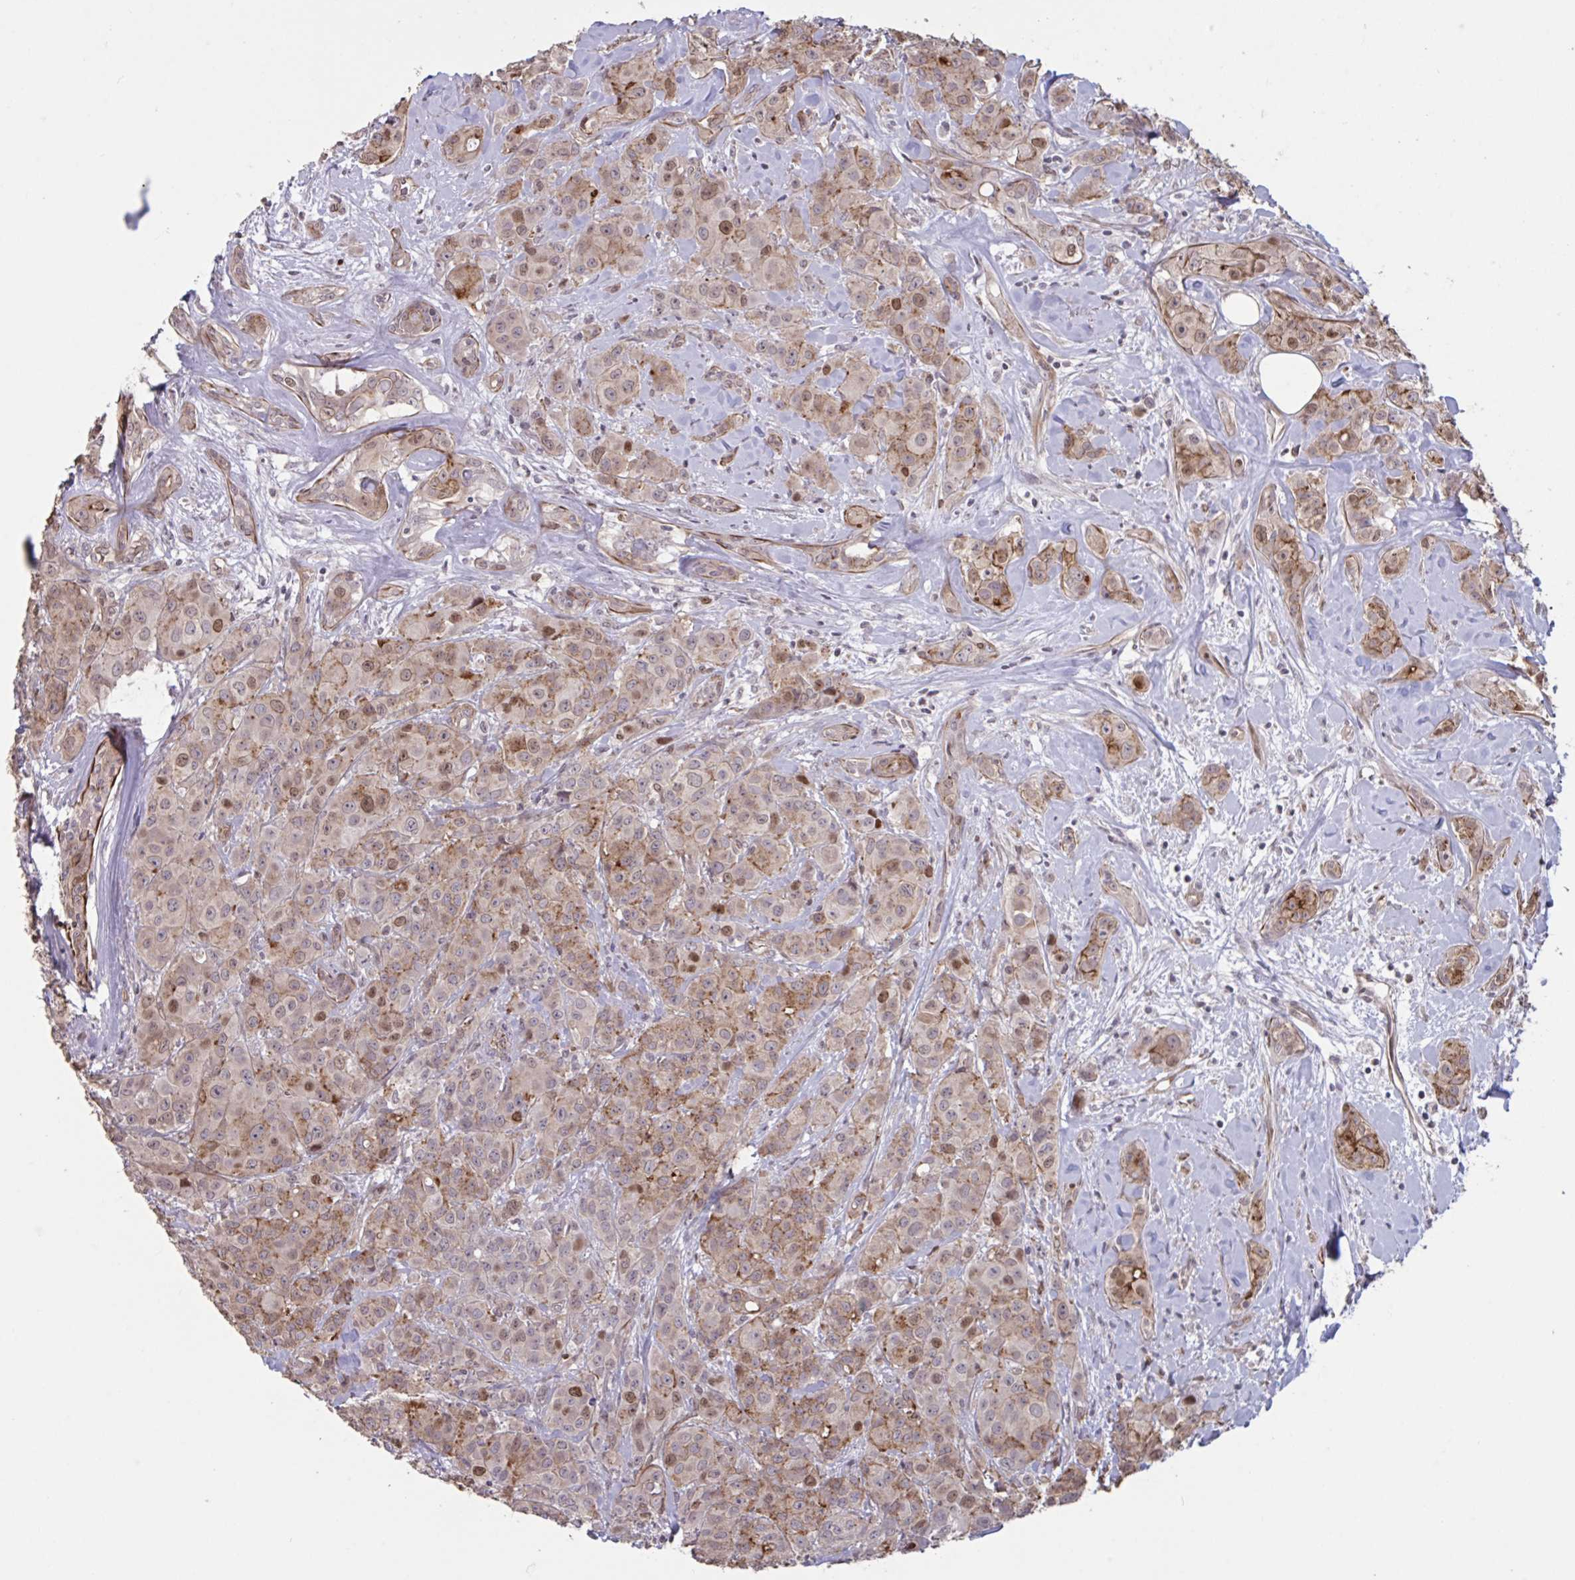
{"staining": {"intensity": "moderate", "quantity": ">75%", "location": "cytoplasmic/membranous,nuclear"}, "tissue": "breast cancer", "cell_type": "Tumor cells", "image_type": "cancer", "snomed": [{"axis": "morphology", "description": "Normal tissue, NOS"}, {"axis": "morphology", "description": "Duct carcinoma"}, {"axis": "topography", "description": "Breast"}], "caption": "High-power microscopy captured an IHC micrograph of breast cancer, revealing moderate cytoplasmic/membranous and nuclear positivity in about >75% of tumor cells. The staining was performed using DAB to visualize the protein expression in brown, while the nuclei were stained in blue with hematoxylin (Magnification: 20x).", "gene": "IPO5", "patient": {"sex": "female", "age": 43}}